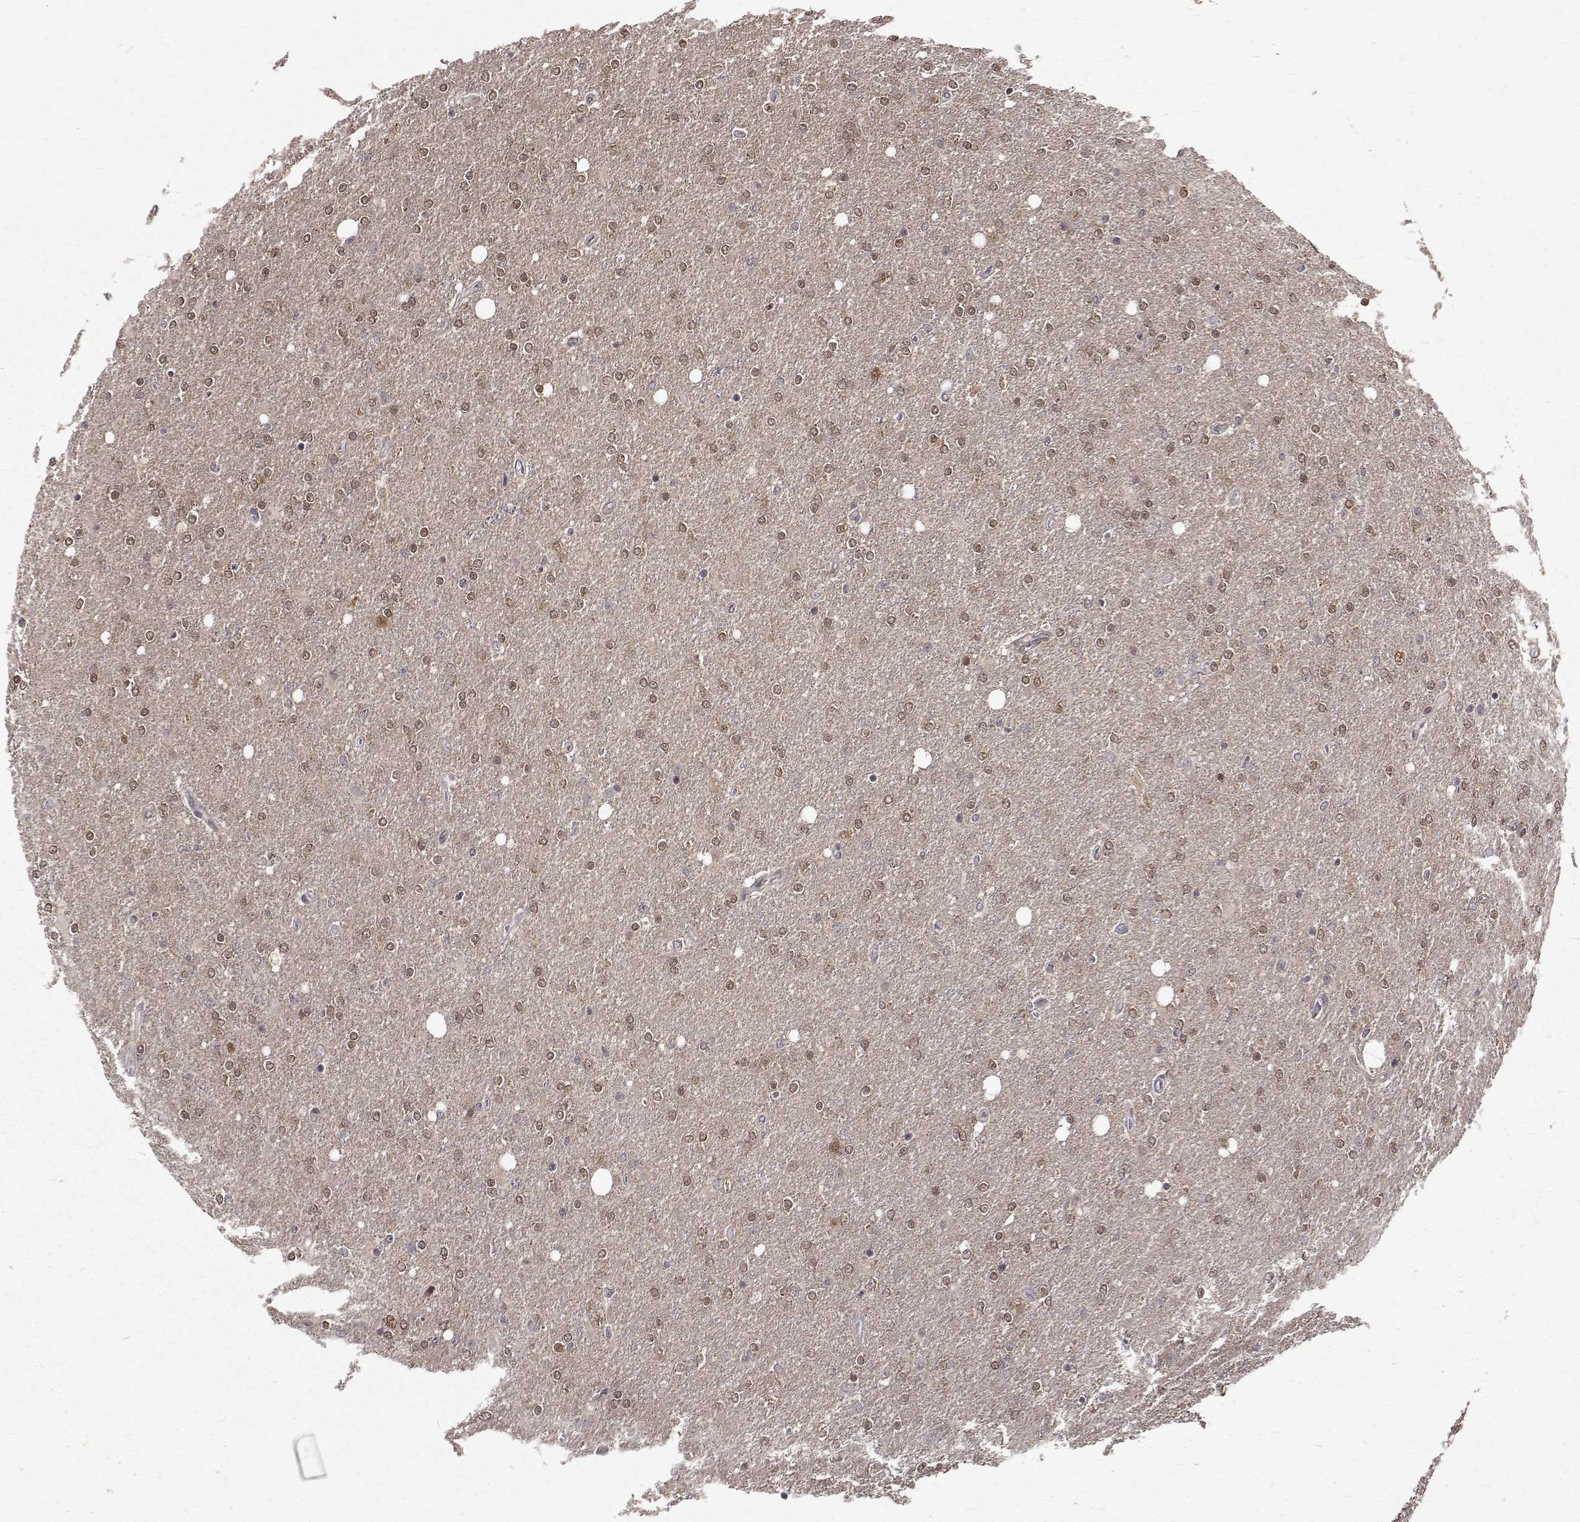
{"staining": {"intensity": "moderate", "quantity": ">75%", "location": "nuclear"}, "tissue": "glioma", "cell_type": "Tumor cells", "image_type": "cancer", "snomed": [{"axis": "morphology", "description": "Glioma, malignant, High grade"}, {"axis": "topography", "description": "Cerebral cortex"}], "caption": "Immunohistochemistry (IHC) of glioma reveals medium levels of moderate nuclear expression in about >75% of tumor cells.", "gene": "NIF3L1", "patient": {"sex": "male", "age": 70}}